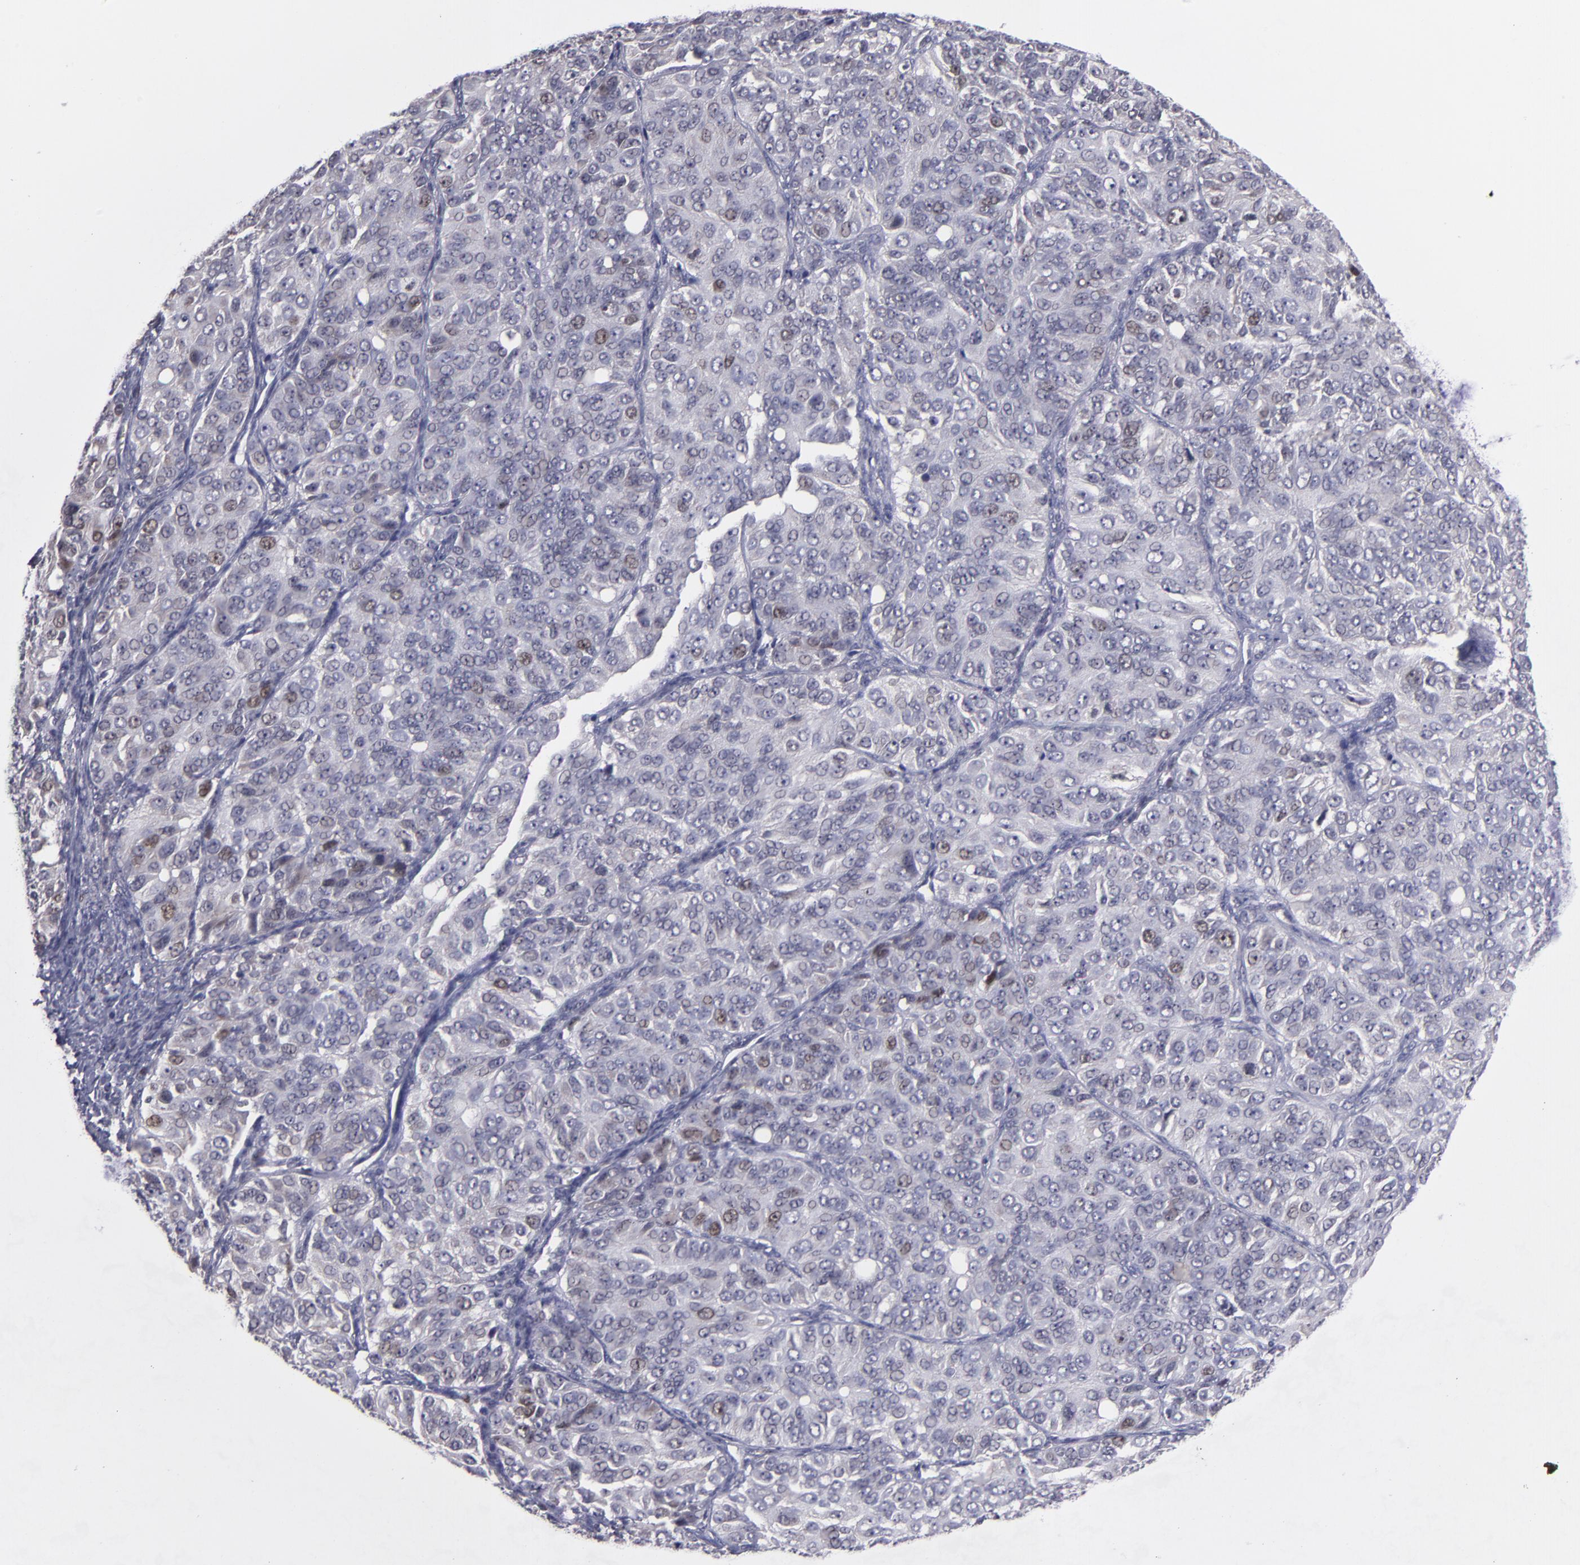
{"staining": {"intensity": "moderate", "quantity": "<25%", "location": "nuclear"}, "tissue": "ovarian cancer", "cell_type": "Tumor cells", "image_type": "cancer", "snomed": [{"axis": "morphology", "description": "Carcinoma, endometroid"}, {"axis": "topography", "description": "Ovary"}], "caption": "Immunohistochemical staining of human endometroid carcinoma (ovarian) displays low levels of moderate nuclear expression in approximately <25% of tumor cells.", "gene": "CDC7", "patient": {"sex": "female", "age": 51}}